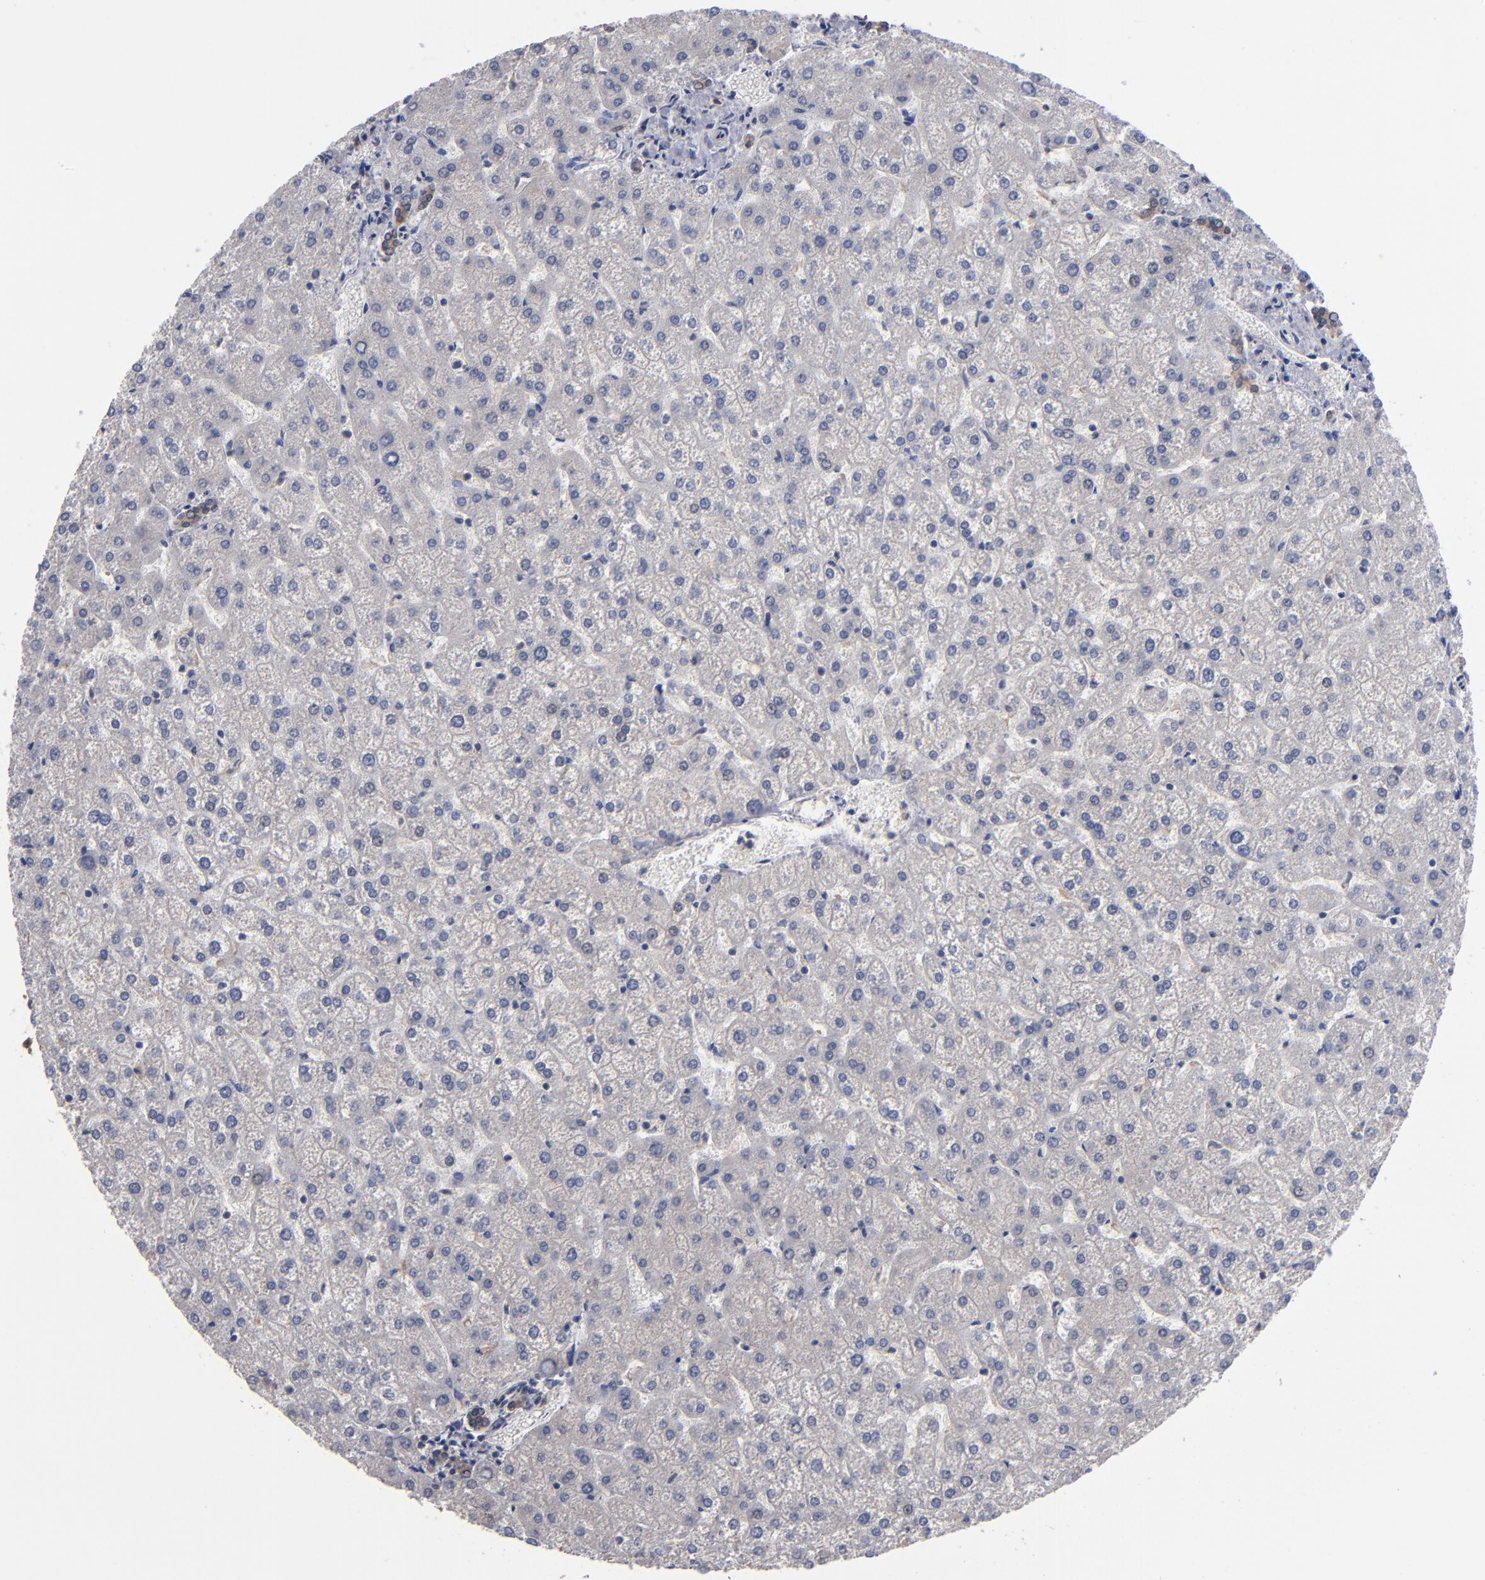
{"staining": {"intensity": "moderate", "quantity": ">75%", "location": "cytoplasmic/membranous"}, "tissue": "liver", "cell_type": "Cholangiocytes", "image_type": "normal", "snomed": [{"axis": "morphology", "description": "Normal tissue, NOS"}, {"axis": "topography", "description": "Liver"}], "caption": "This histopathology image reveals IHC staining of unremarkable liver, with medium moderate cytoplasmic/membranous positivity in approximately >75% of cholangiocytes.", "gene": "ALG13", "patient": {"sex": "female", "age": 32}}